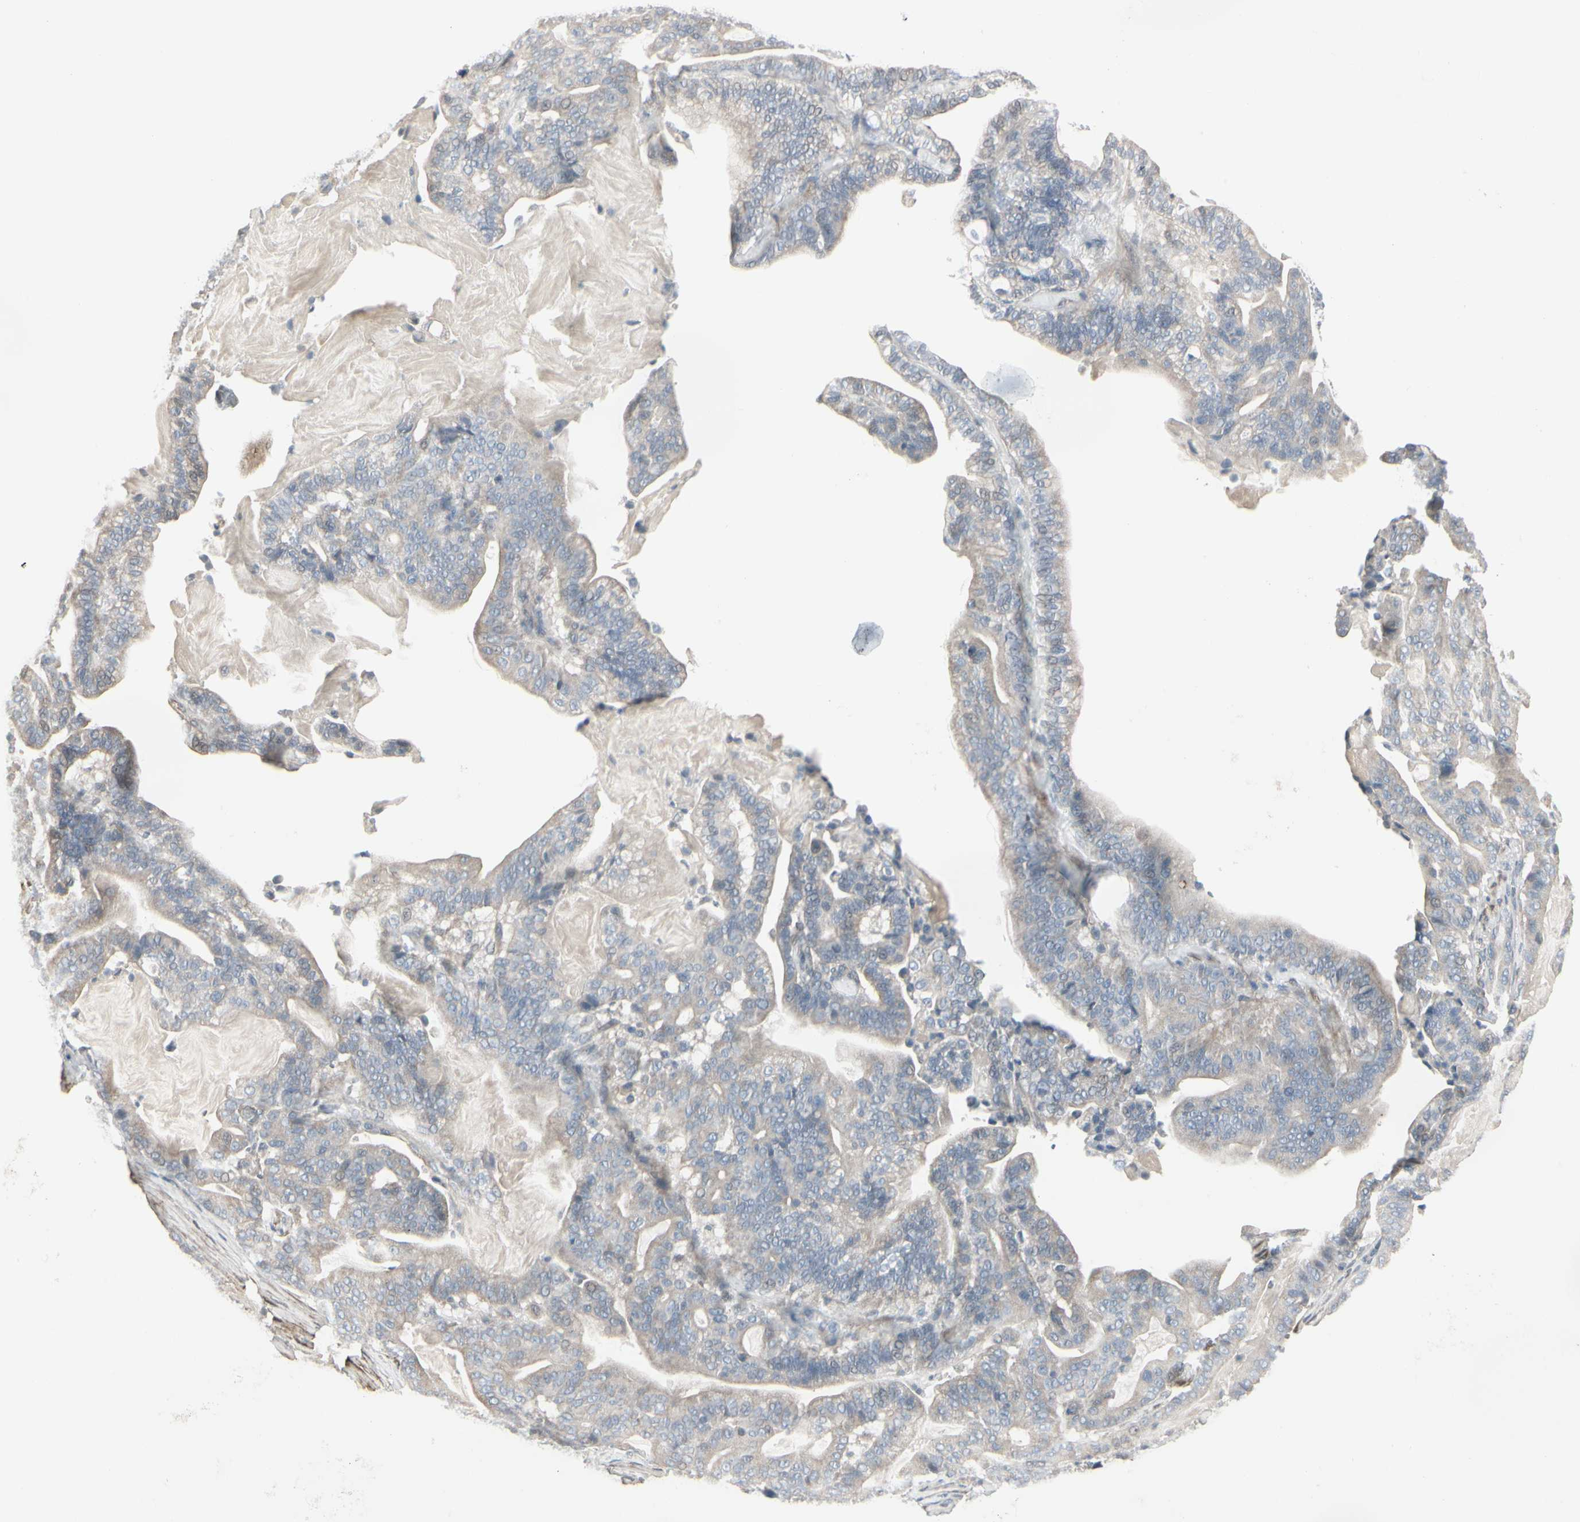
{"staining": {"intensity": "negative", "quantity": "none", "location": "none"}, "tissue": "pancreatic cancer", "cell_type": "Tumor cells", "image_type": "cancer", "snomed": [{"axis": "morphology", "description": "Adenocarcinoma, NOS"}, {"axis": "topography", "description": "Pancreas"}], "caption": "Tumor cells show no significant staining in adenocarcinoma (pancreatic).", "gene": "DMPK", "patient": {"sex": "male", "age": 63}}